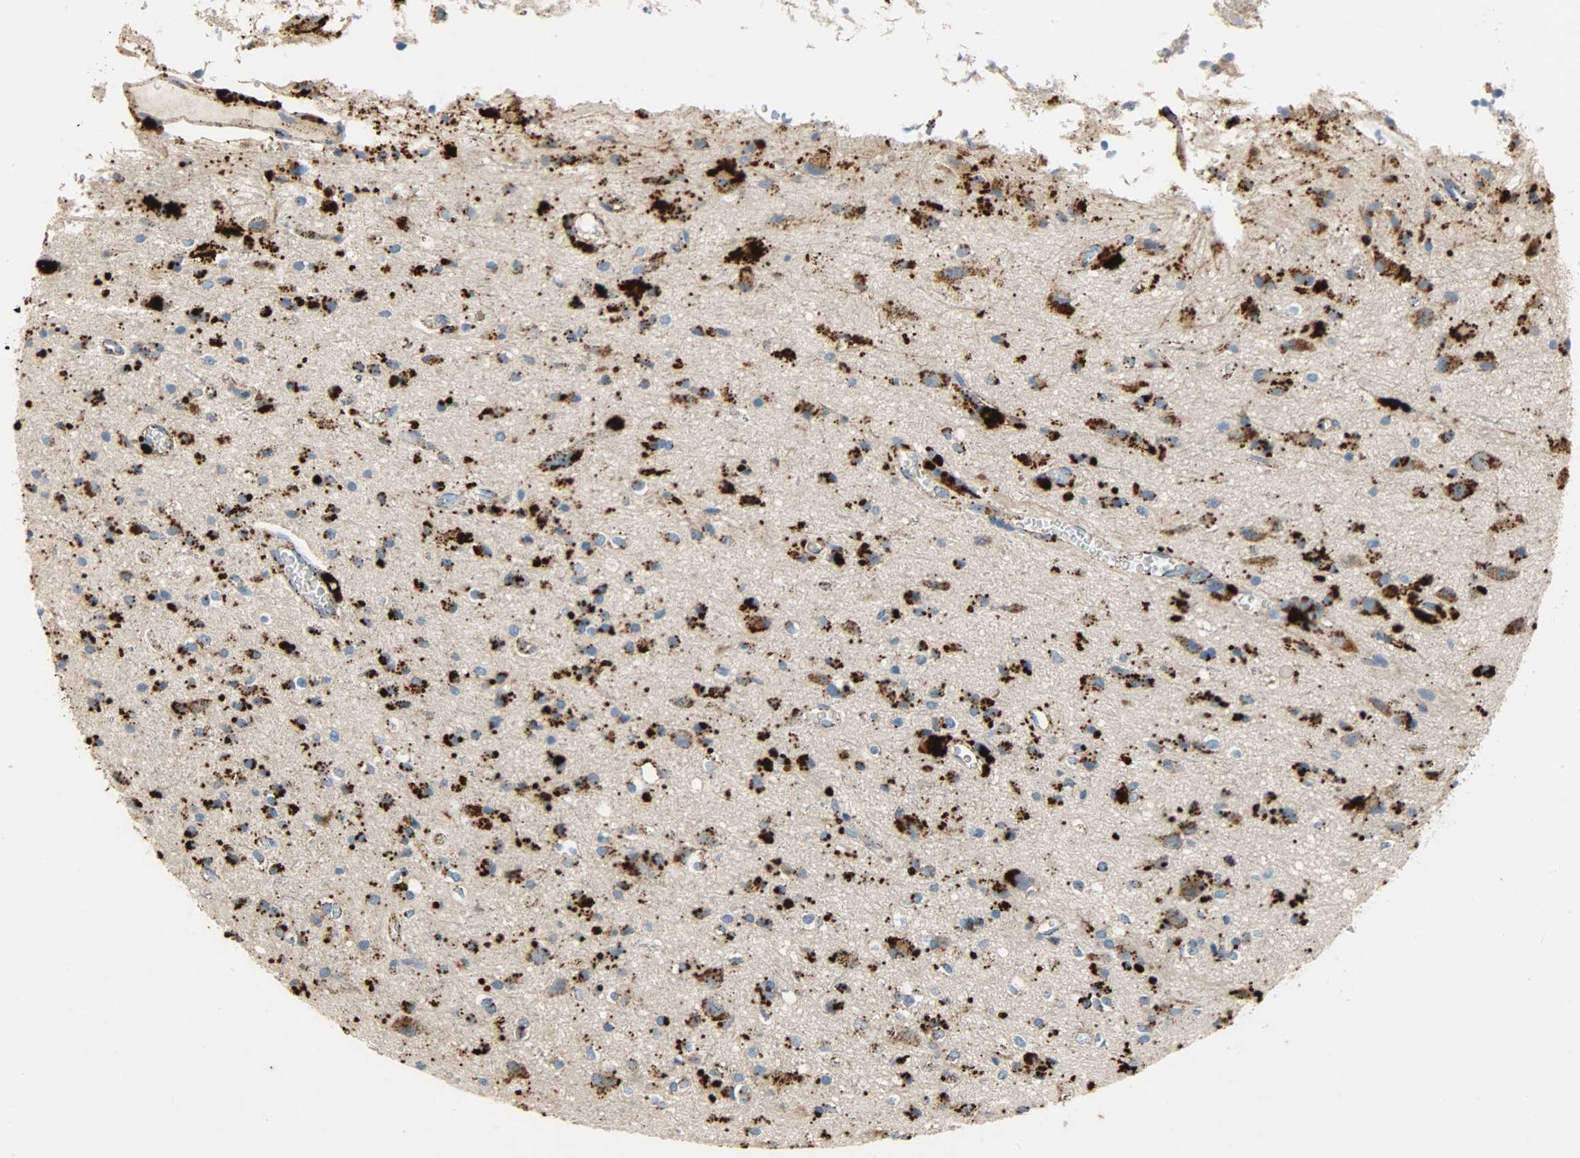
{"staining": {"intensity": "strong", "quantity": ">75%", "location": "cytoplasmic/membranous"}, "tissue": "glioma", "cell_type": "Tumor cells", "image_type": "cancer", "snomed": [{"axis": "morphology", "description": "Glioma, malignant, High grade"}, {"axis": "topography", "description": "Brain"}], "caption": "This is an image of IHC staining of high-grade glioma (malignant), which shows strong staining in the cytoplasmic/membranous of tumor cells.", "gene": "ASAH1", "patient": {"sex": "male", "age": 47}}